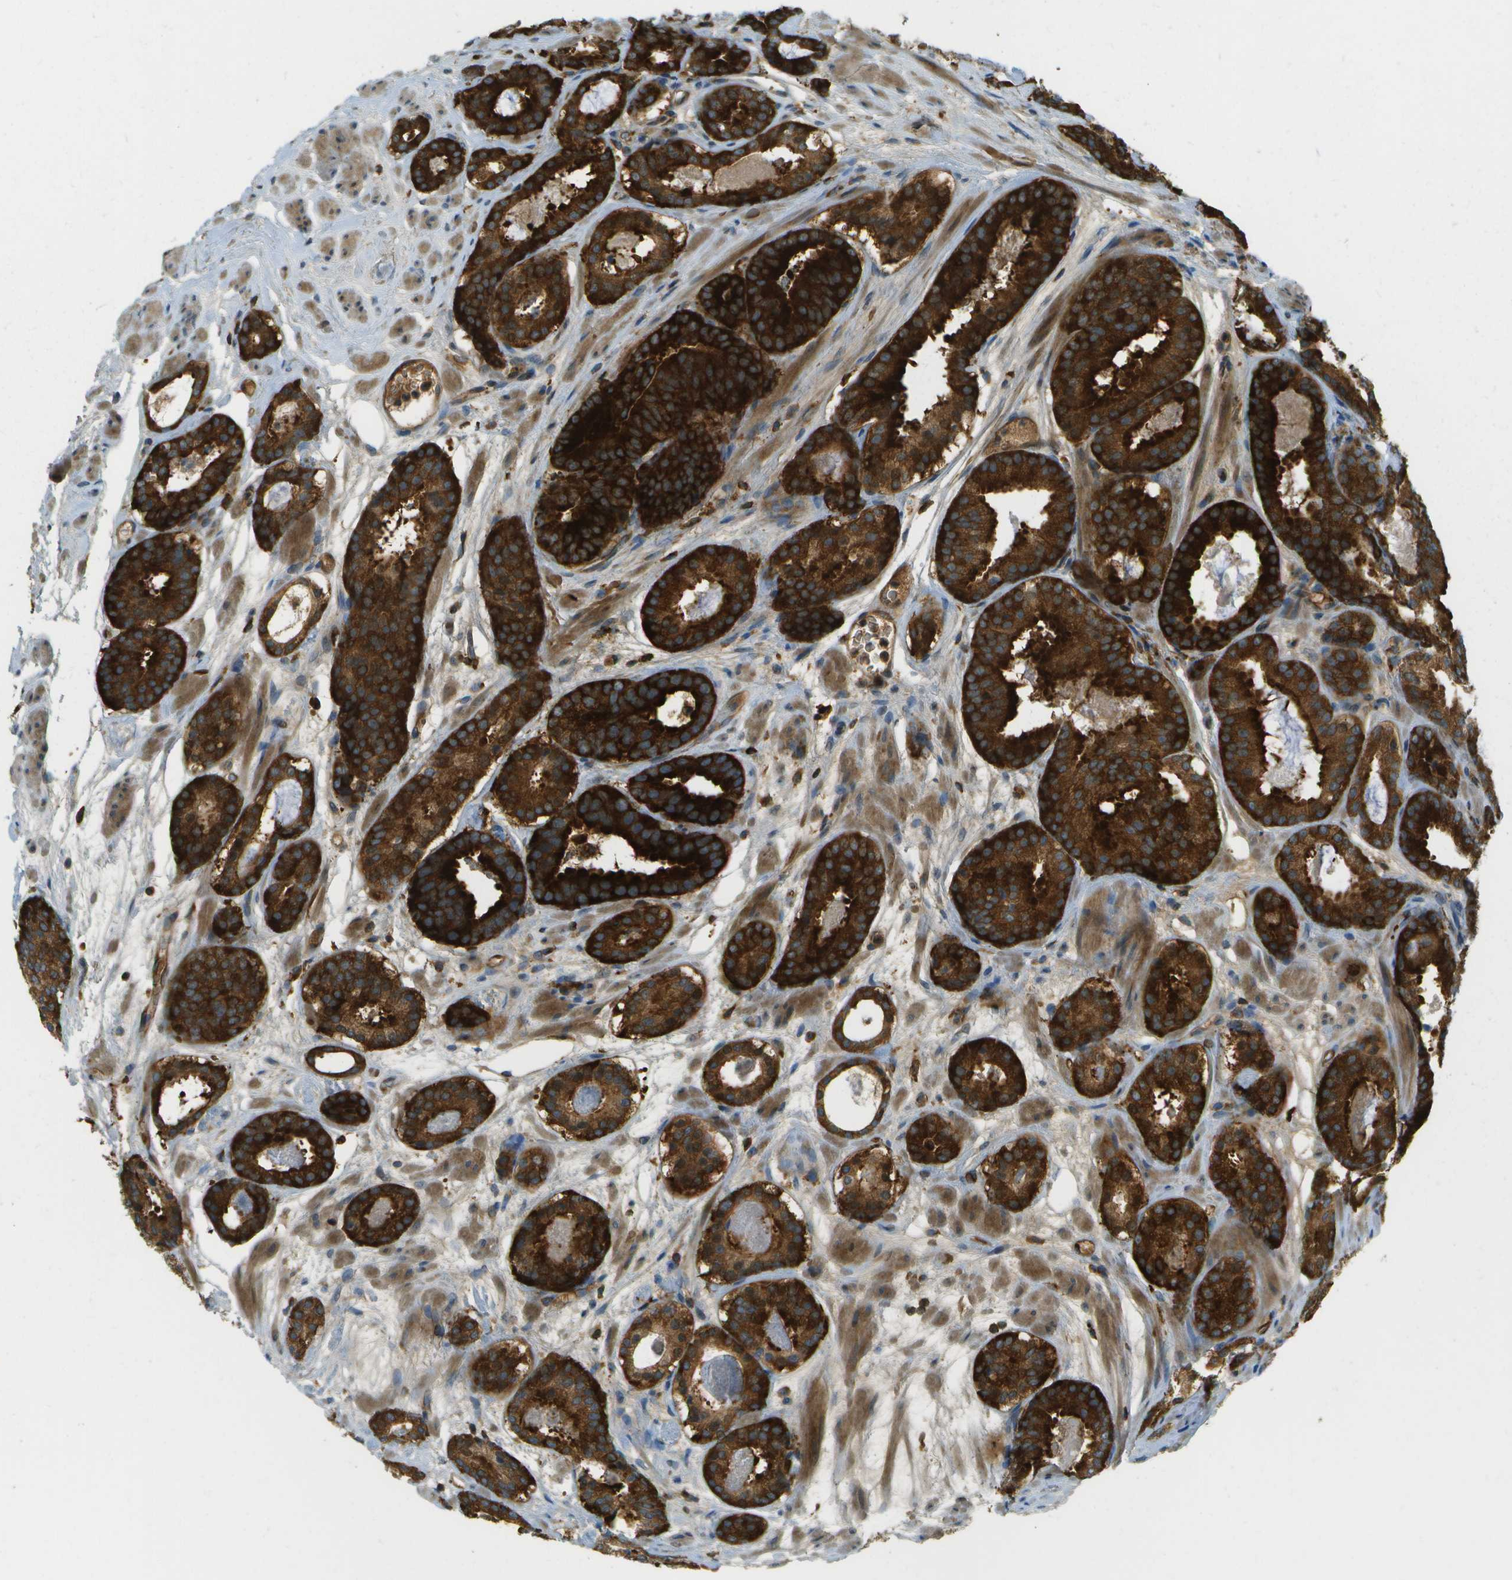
{"staining": {"intensity": "strong", "quantity": ">75%", "location": "cytoplasmic/membranous"}, "tissue": "prostate cancer", "cell_type": "Tumor cells", "image_type": "cancer", "snomed": [{"axis": "morphology", "description": "Adenocarcinoma, Low grade"}, {"axis": "topography", "description": "Prostate"}], "caption": "Immunohistochemical staining of prostate cancer (low-grade adenocarcinoma) displays high levels of strong cytoplasmic/membranous staining in approximately >75% of tumor cells. (DAB (3,3'-diaminobenzidine) = brown stain, brightfield microscopy at high magnification).", "gene": "TMTC1", "patient": {"sex": "male", "age": 69}}